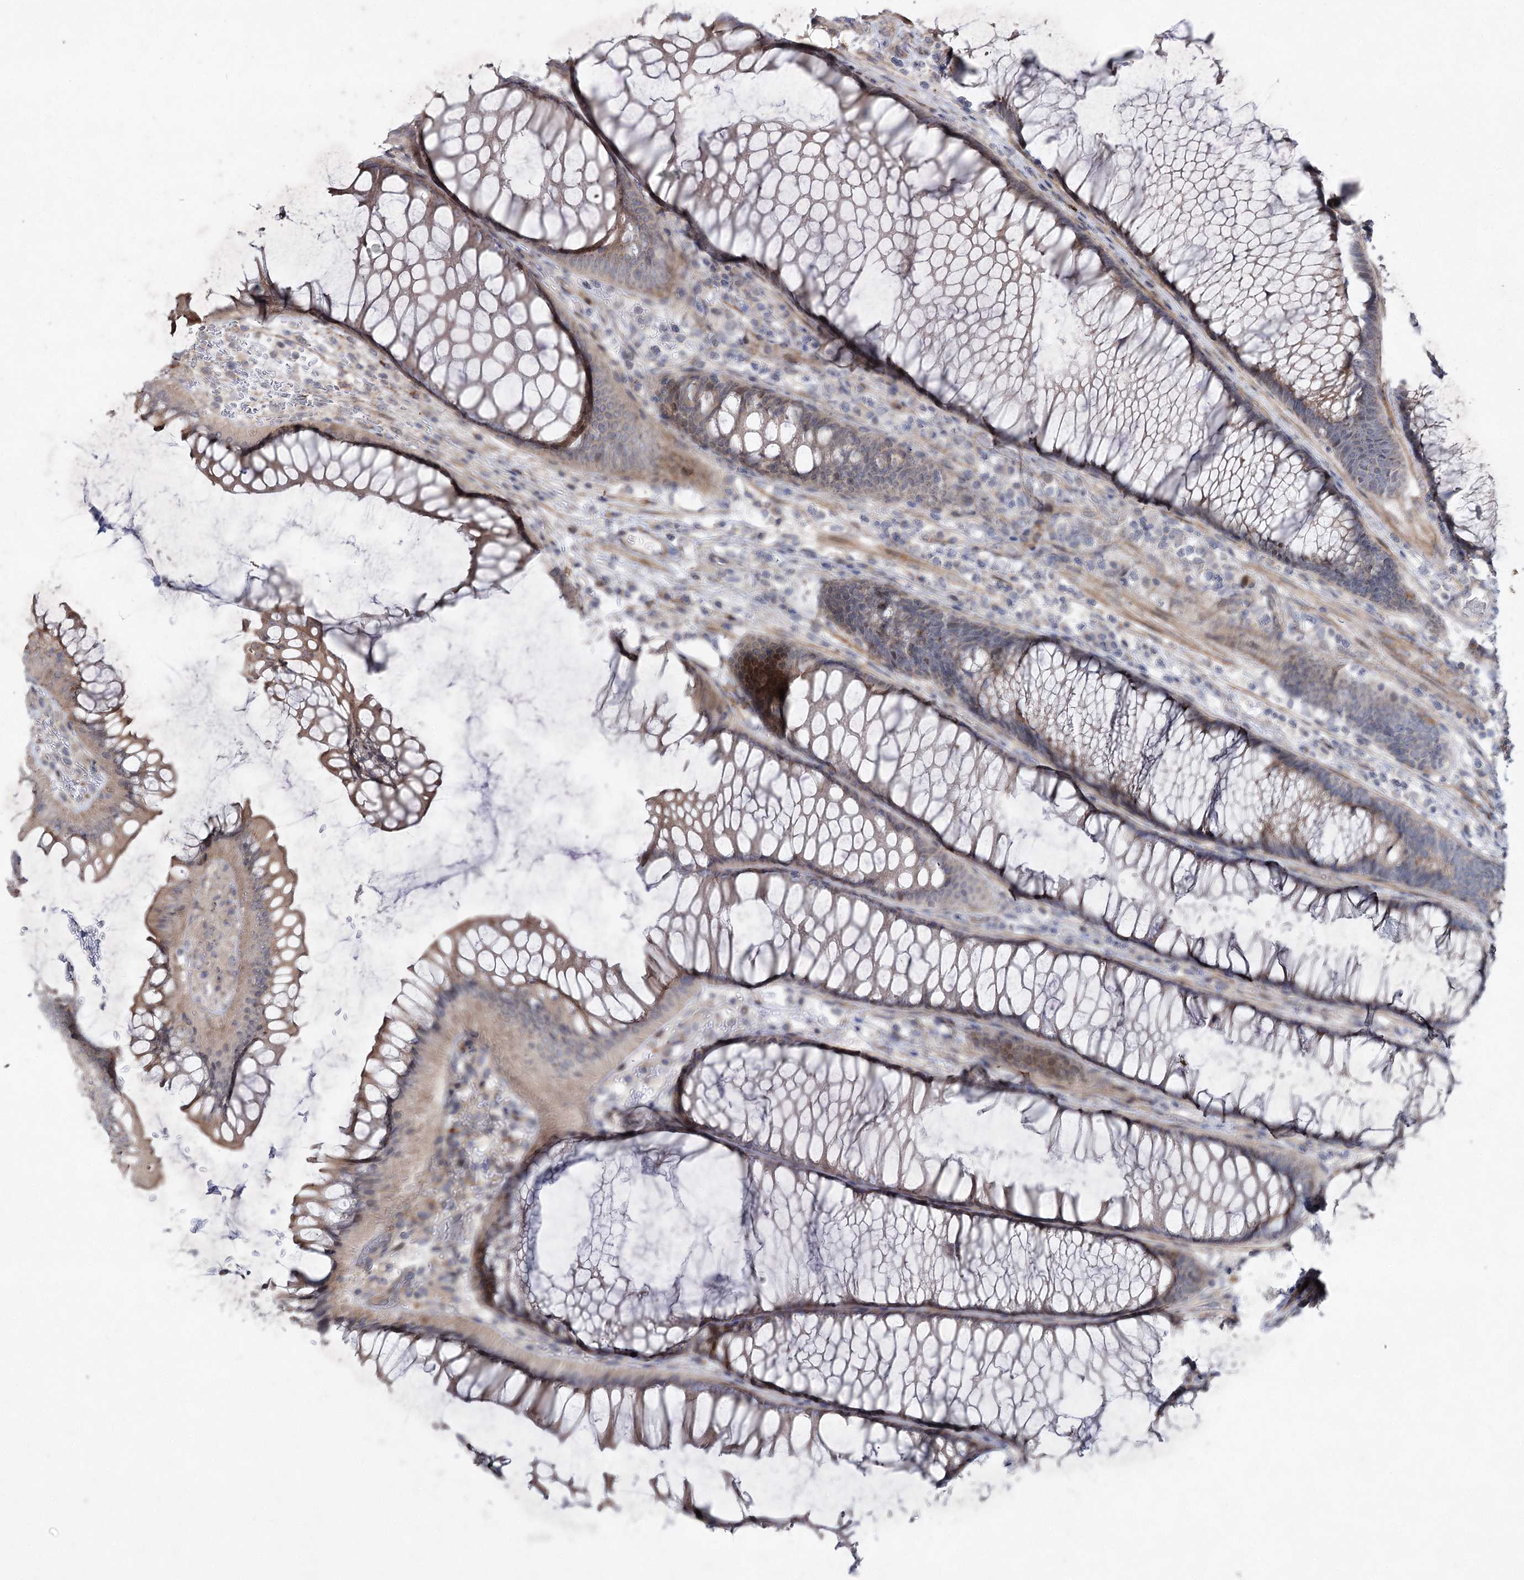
{"staining": {"intensity": "weak", "quantity": ">75%", "location": "cytoplasmic/membranous"}, "tissue": "colon", "cell_type": "Endothelial cells", "image_type": "normal", "snomed": [{"axis": "morphology", "description": "Normal tissue, NOS"}, {"axis": "topography", "description": "Colon"}], "caption": "Protein expression analysis of unremarkable human colon reveals weak cytoplasmic/membranous expression in approximately >75% of endothelial cells.", "gene": "SH3BP5L", "patient": {"sex": "female", "age": 82}}